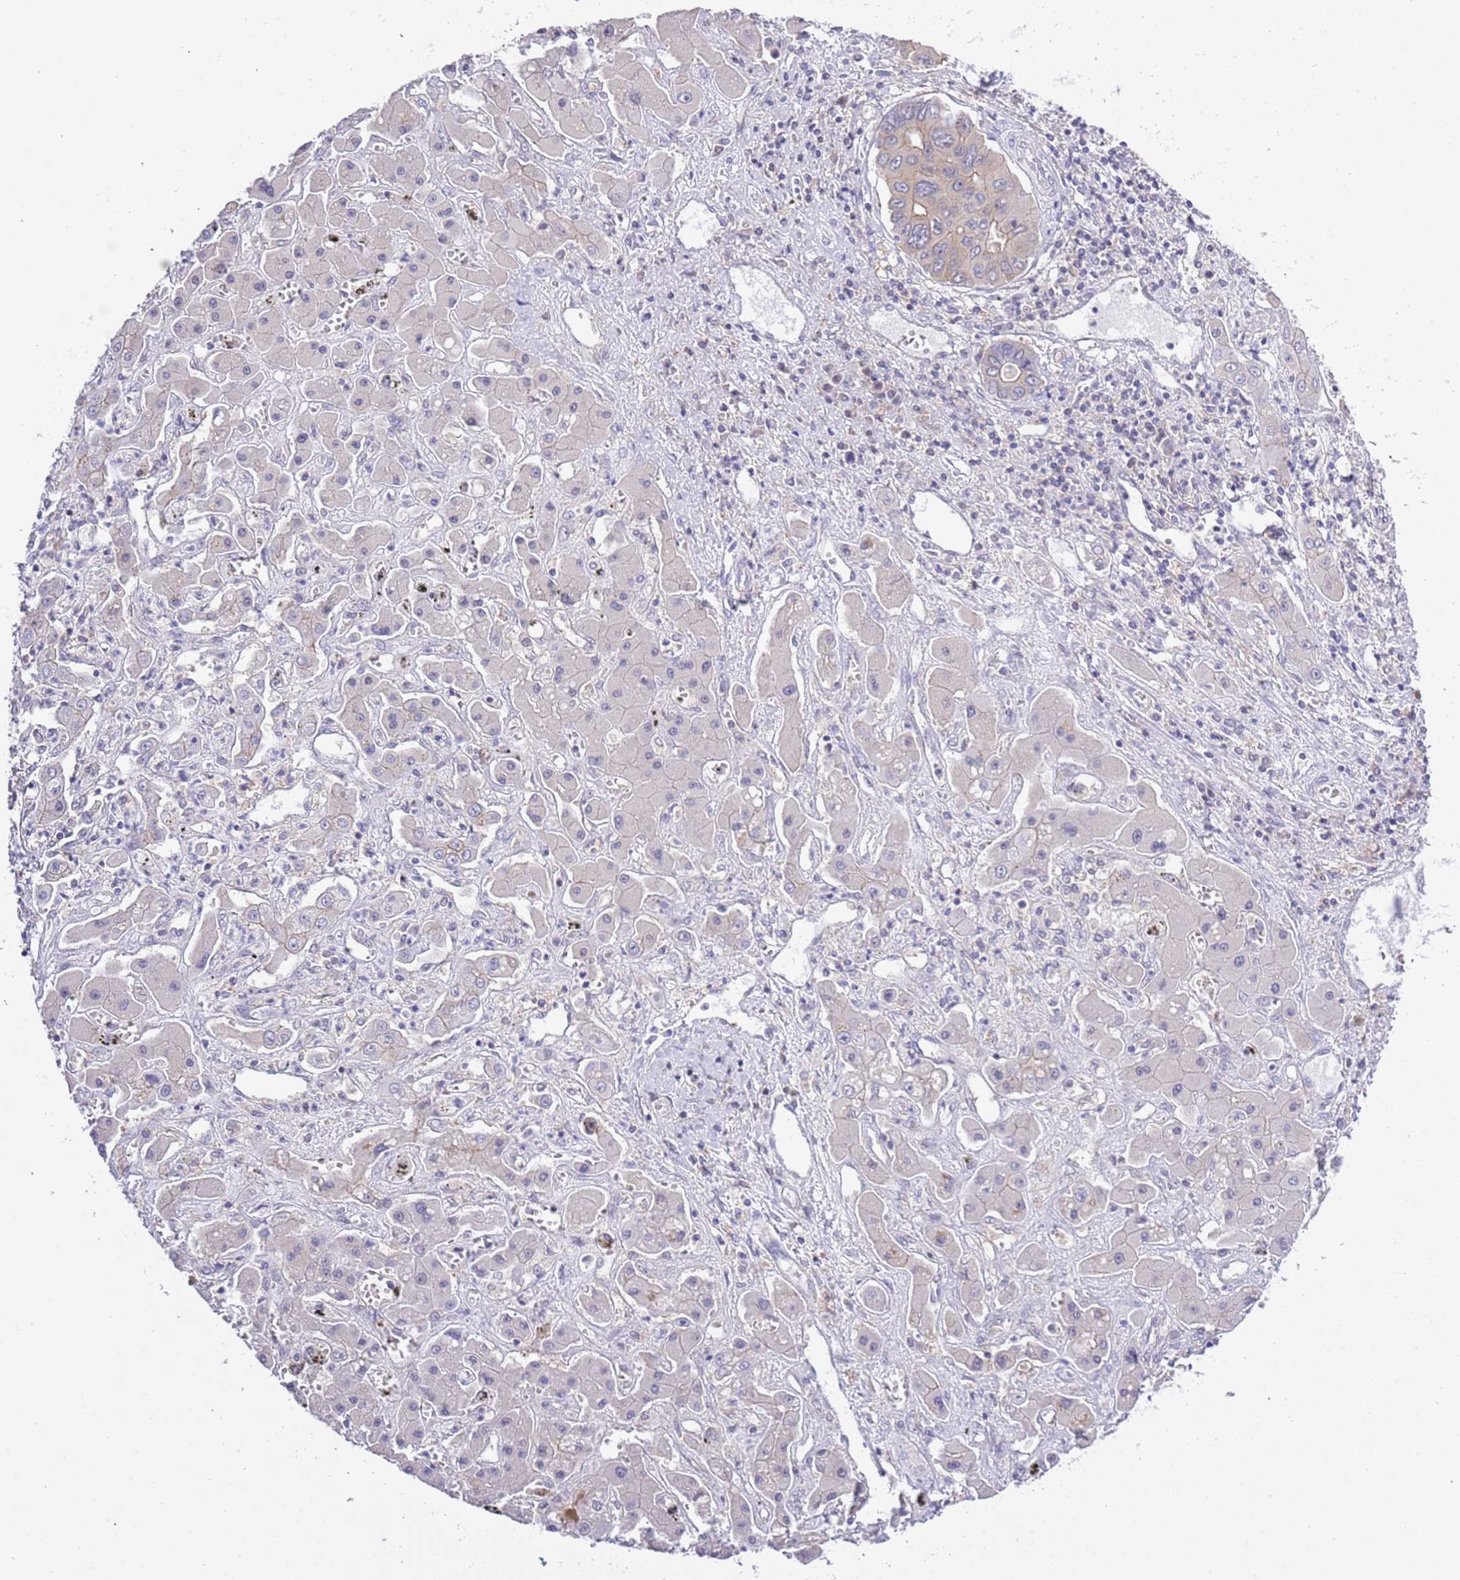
{"staining": {"intensity": "weak", "quantity": "<25%", "location": "cytoplasmic/membranous,nuclear"}, "tissue": "liver cancer", "cell_type": "Tumor cells", "image_type": "cancer", "snomed": [{"axis": "morphology", "description": "Cholangiocarcinoma"}, {"axis": "topography", "description": "Liver"}], "caption": "The photomicrograph demonstrates no staining of tumor cells in cholangiocarcinoma (liver). Brightfield microscopy of IHC stained with DAB (3,3'-diaminobenzidine) (brown) and hematoxylin (blue), captured at high magnification.", "gene": "STIP1", "patient": {"sex": "male", "age": 67}}